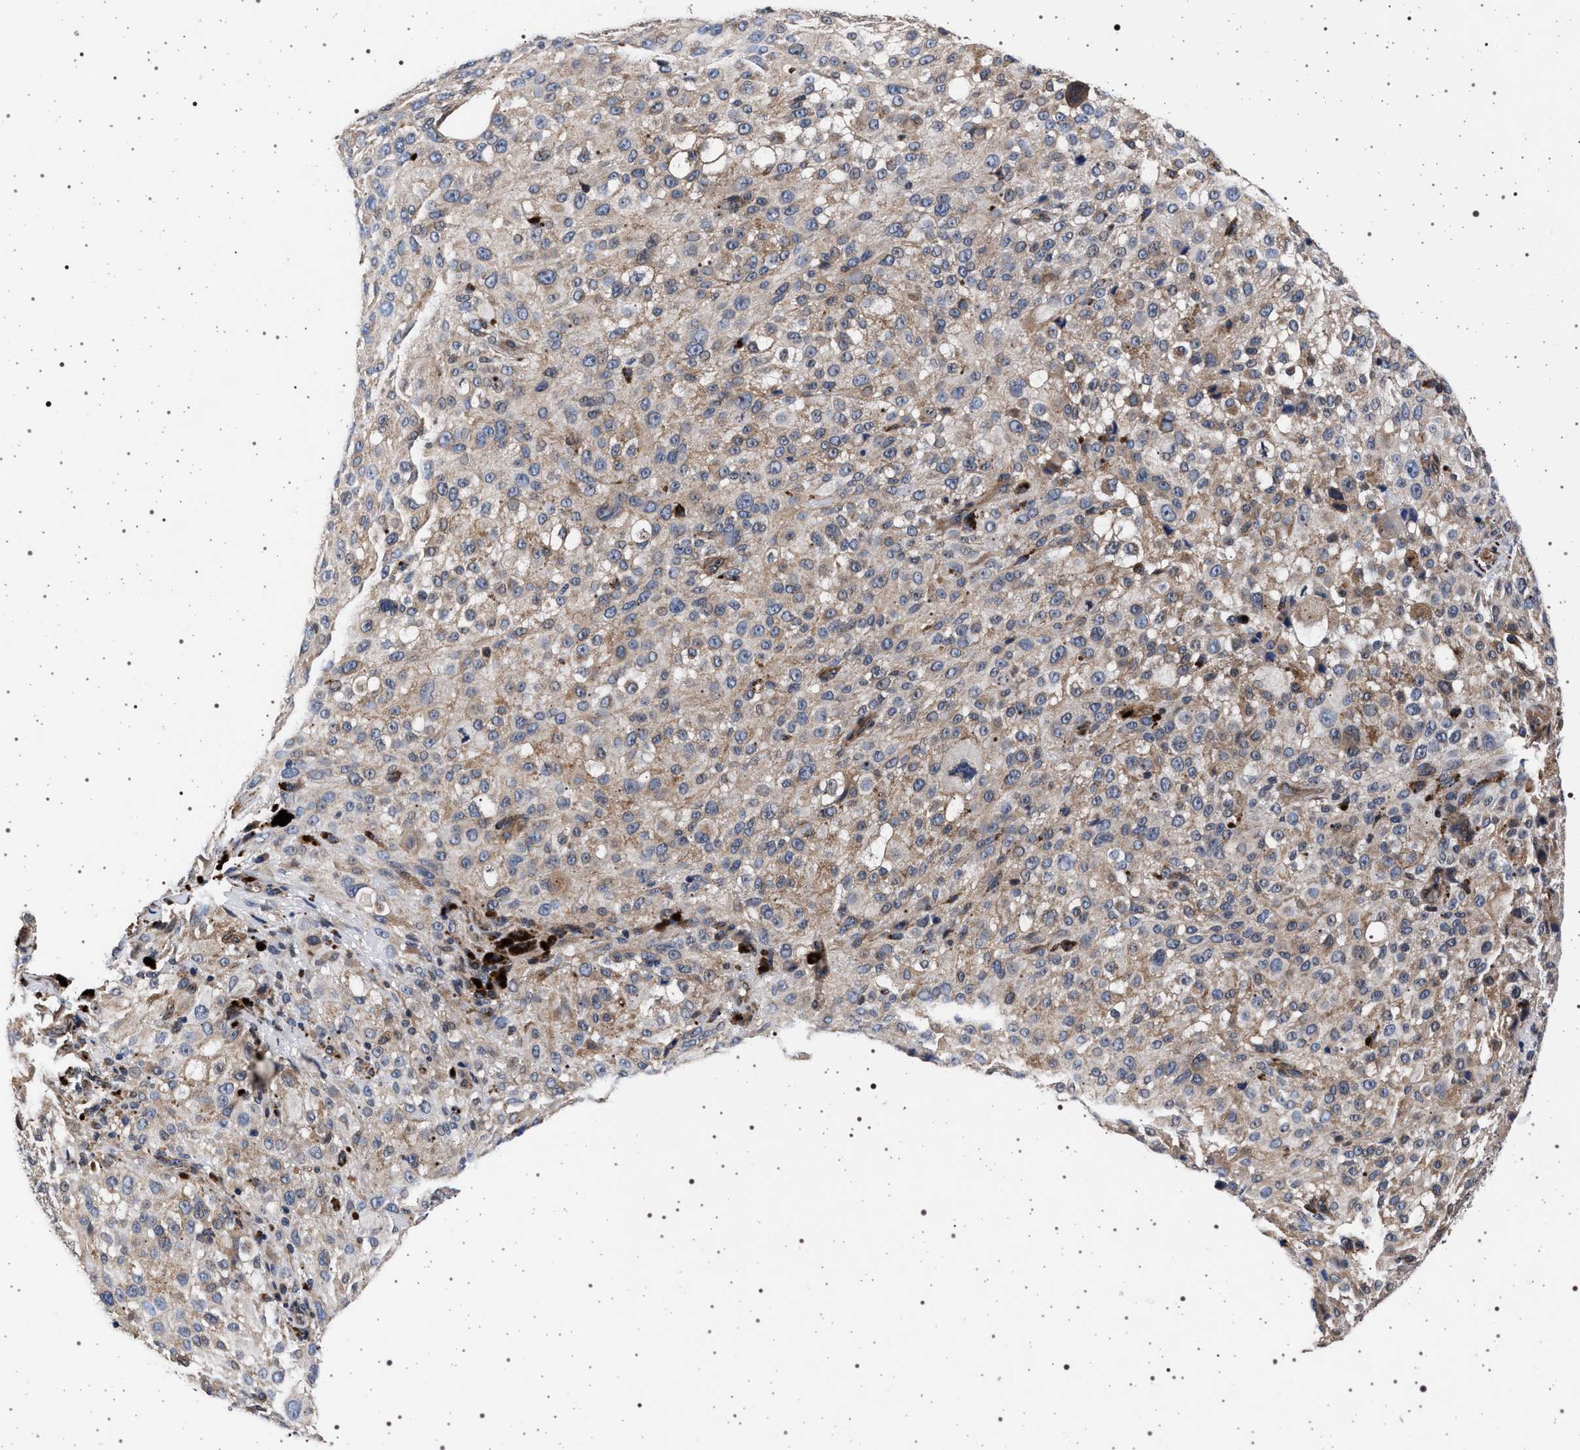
{"staining": {"intensity": "weak", "quantity": "25%-75%", "location": "cytoplasmic/membranous,nuclear"}, "tissue": "melanoma", "cell_type": "Tumor cells", "image_type": "cancer", "snomed": [{"axis": "morphology", "description": "Necrosis, NOS"}, {"axis": "morphology", "description": "Malignant melanoma, NOS"}, {"axis": "topography", "description": "Skin"}], "caption": "A photomicrograph of malignant melanoma stained for a protein demonstrates weak cytoplasmic/membranous and nuclear brown staining in tumor cells.", "gene": "KCNK6", "patient": {"sex": "female", "age": 87}}